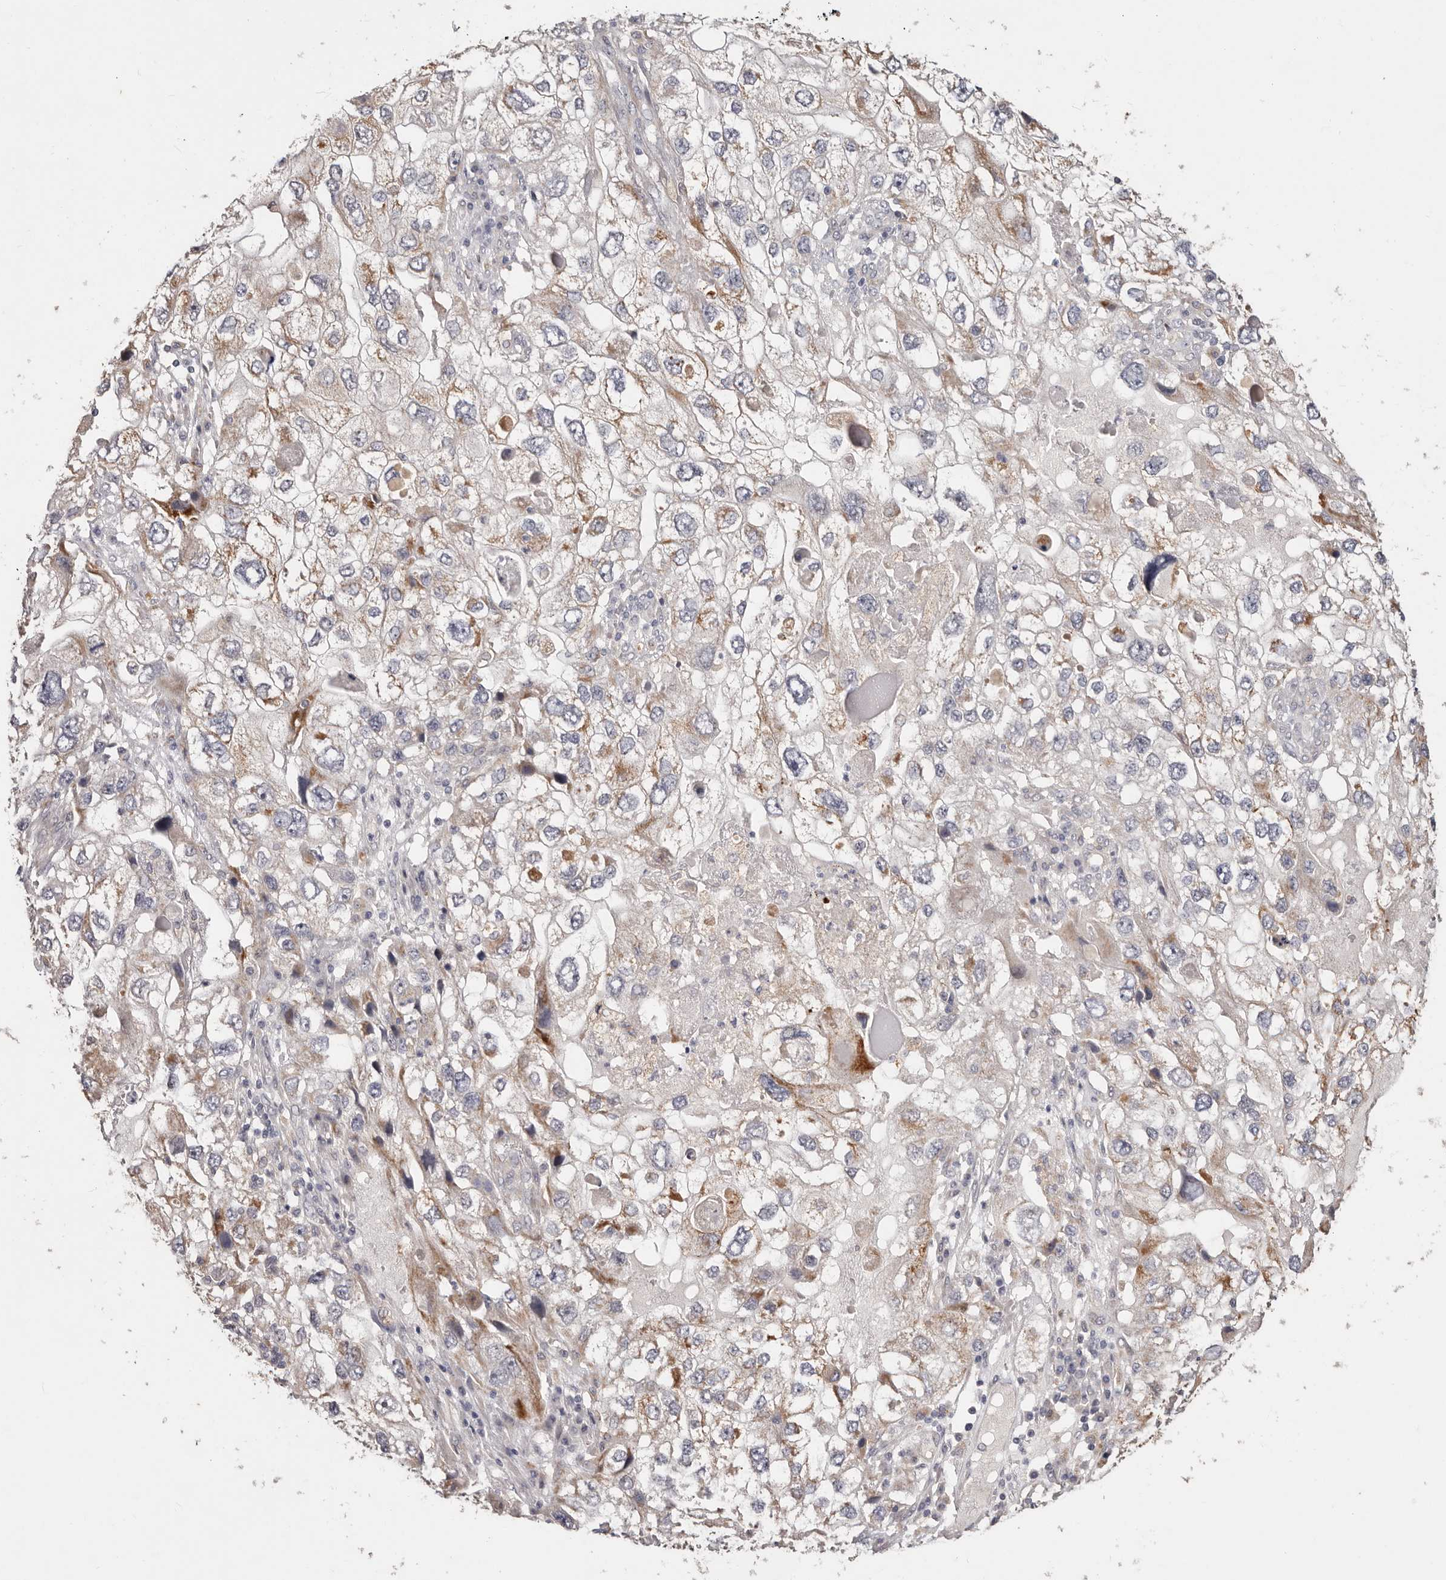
{"staining": {"intensity": "weak", "quantity": "25%-75%", "location": "cytoplasmic/membranous"}, "tissue": "endometrial cancer", "cell_type": "Tumor cells", "image_type": "cancer", "snomed": [{"axis": "morphology", "description": "Adenocarcinoma, NOS"}, {"axis": "topography", "description": "Endometrium"}], "caption": "Weak cytoplasmic/membranous expression for a protein is present in about 25%-75% of tumor cells of endometrial adenocarcinoma using IHC.", "gene": "THBS3", "patient": {"sex": "female", "age": 49}}